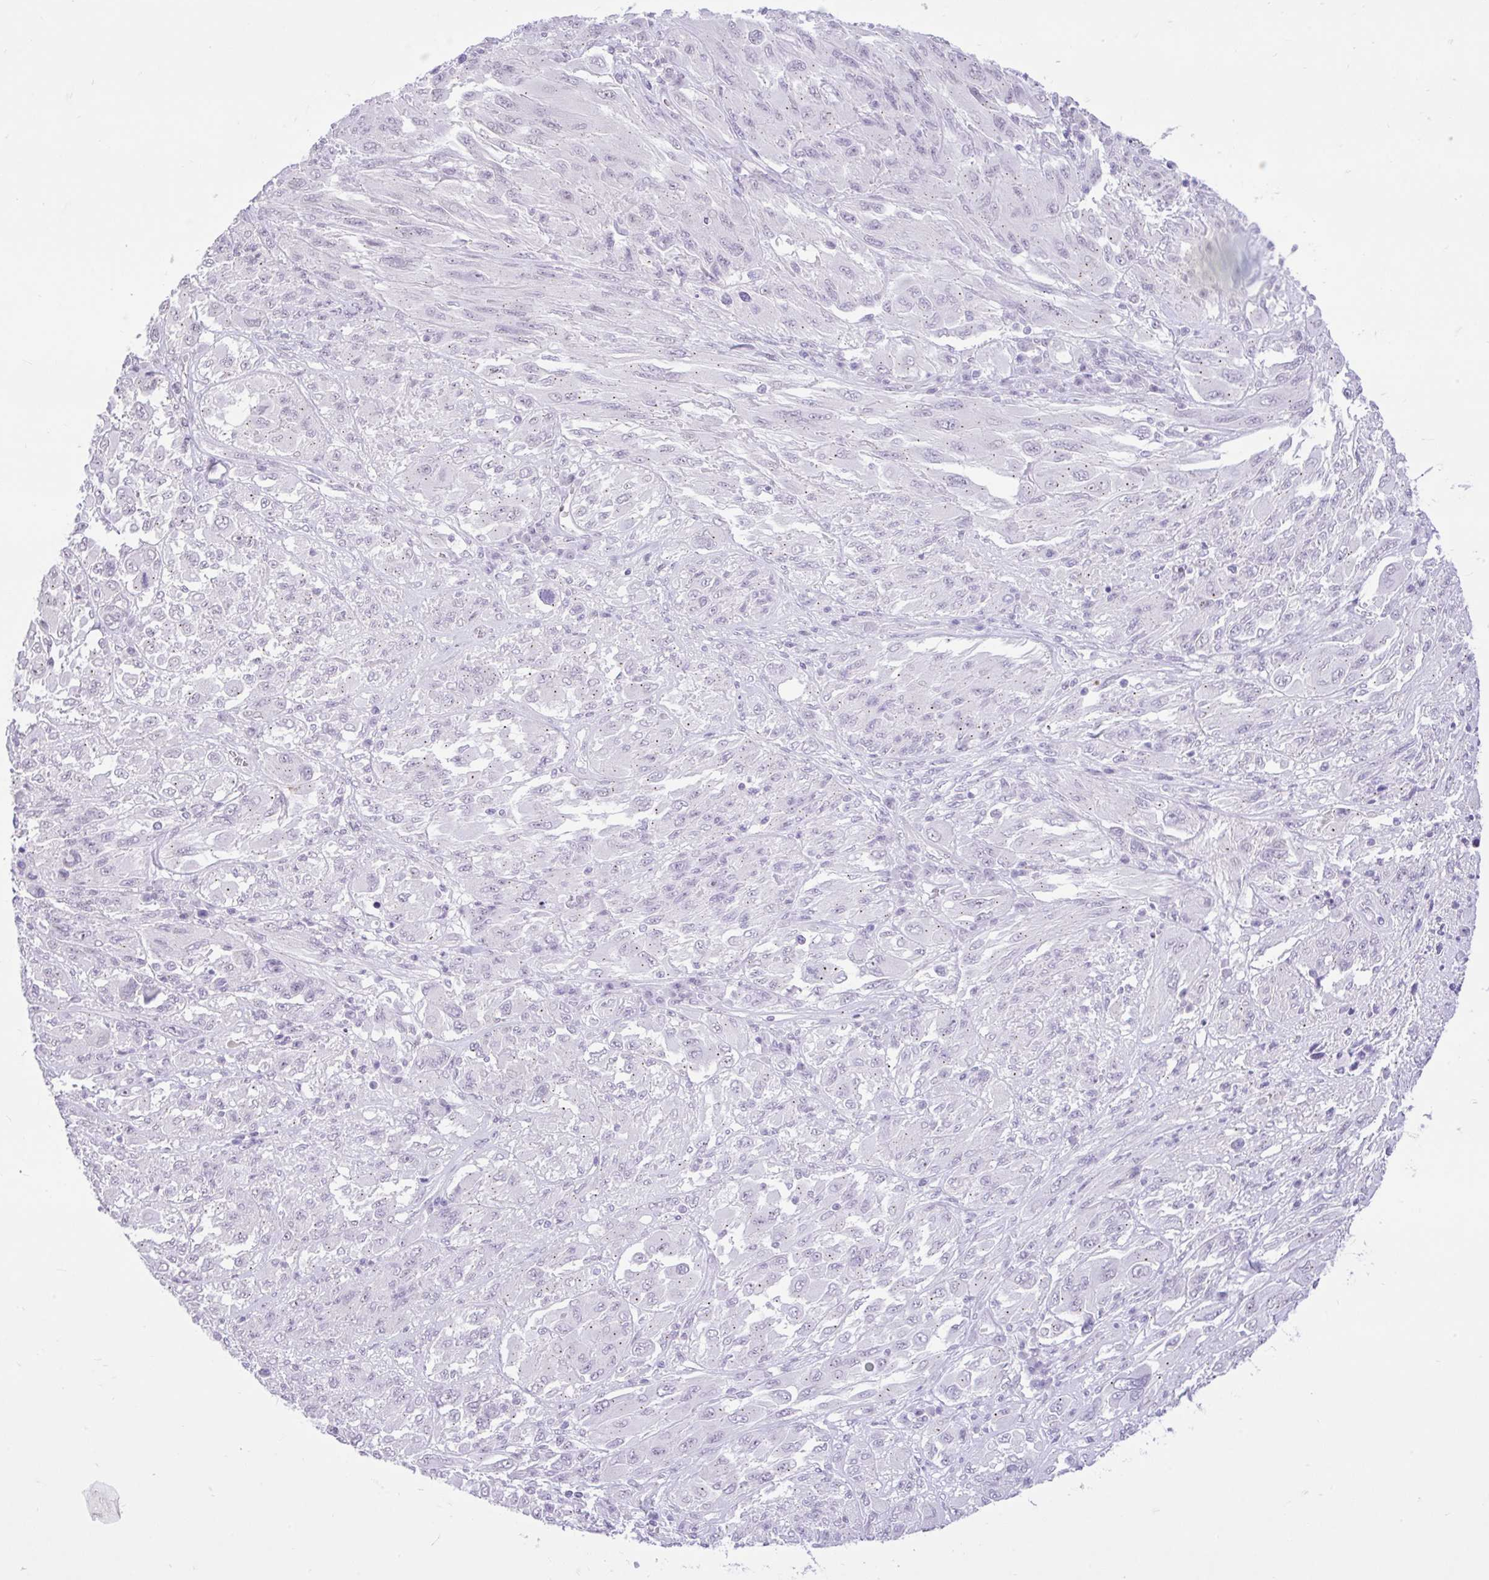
{"staining": {"intensity": "negative", "quantity": "none", "location": "none"}, "tissue": "melanoma", "cell_type": "Tumor cells", "image_type": "cancer", "snomed": [{"axis": "morphology", "description": "Malignant melanoma, NOS"}, {"axis": "topography", "description": "Skin"}], "caption": "Malignant melanoma was stained to show a protein in brown. There is no significant expression in tumor cells.", "gene": "REEP1", "patient": {"sex": "female", "age": 91}}